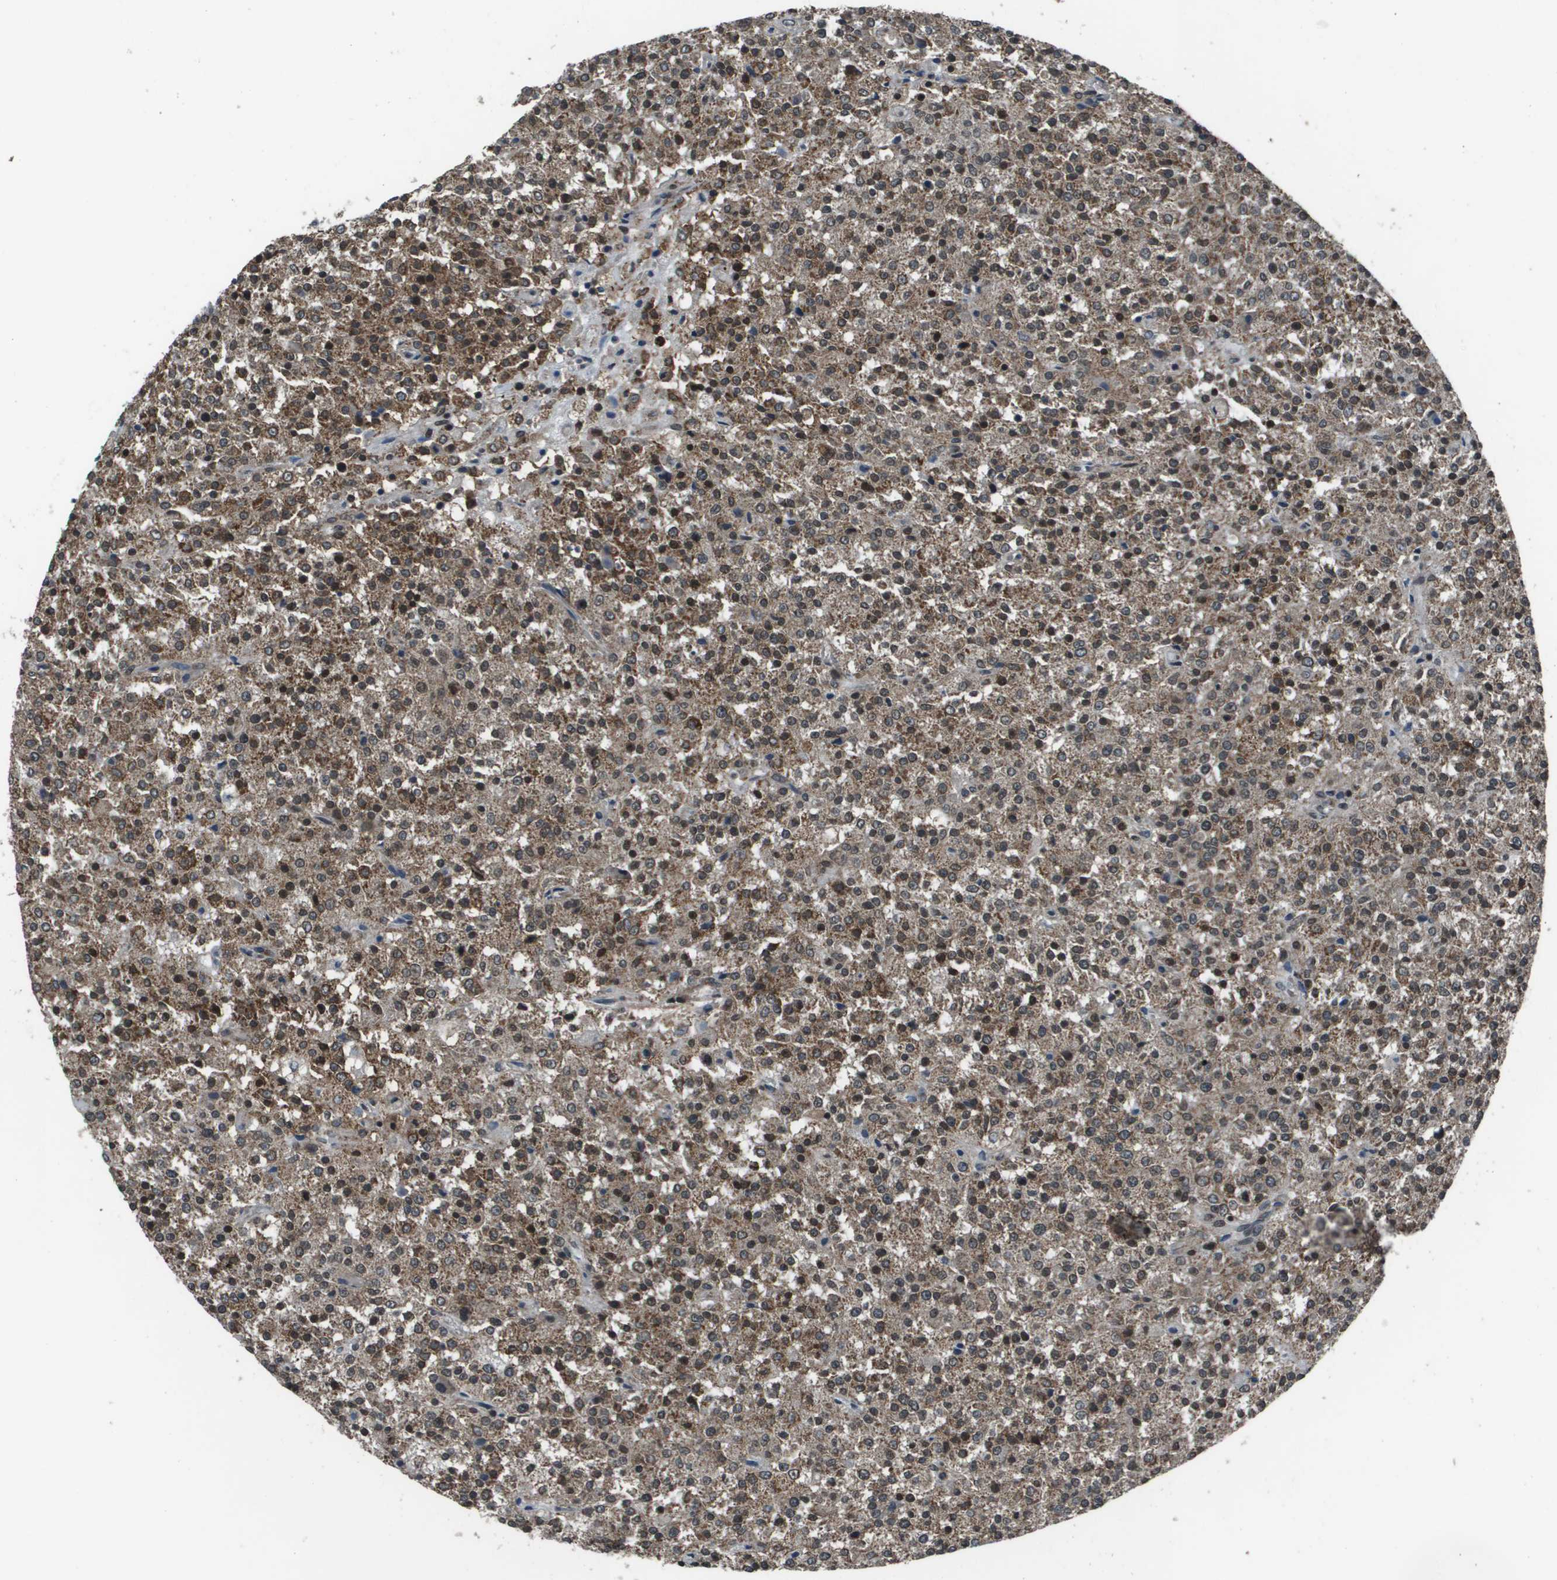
{"staining": {"intensity": "moderate", "quantity": ">75%", "location": "cytoplasmic/membranous"}, "tissue": "testis cancer", "cell_type": "Tumor cells", "image_type": "cancer", "snomed": [{"axis": "morphology", "description": "Seminoma, NOS"}, {"axis": "topography", "description": "Testis"}], "caption": "Immunohistochemical staining of human testis cancer demonstrates moderate cytoplasmic/membranous protein positivity in about >75% of tumor cells. (Stains: DAB in brown, nuclei in blue, Microscopy: brightfield microscopy at high magnification).", "gene": "PPFIA1", "patient": {"sex": "male", "age": 59}}